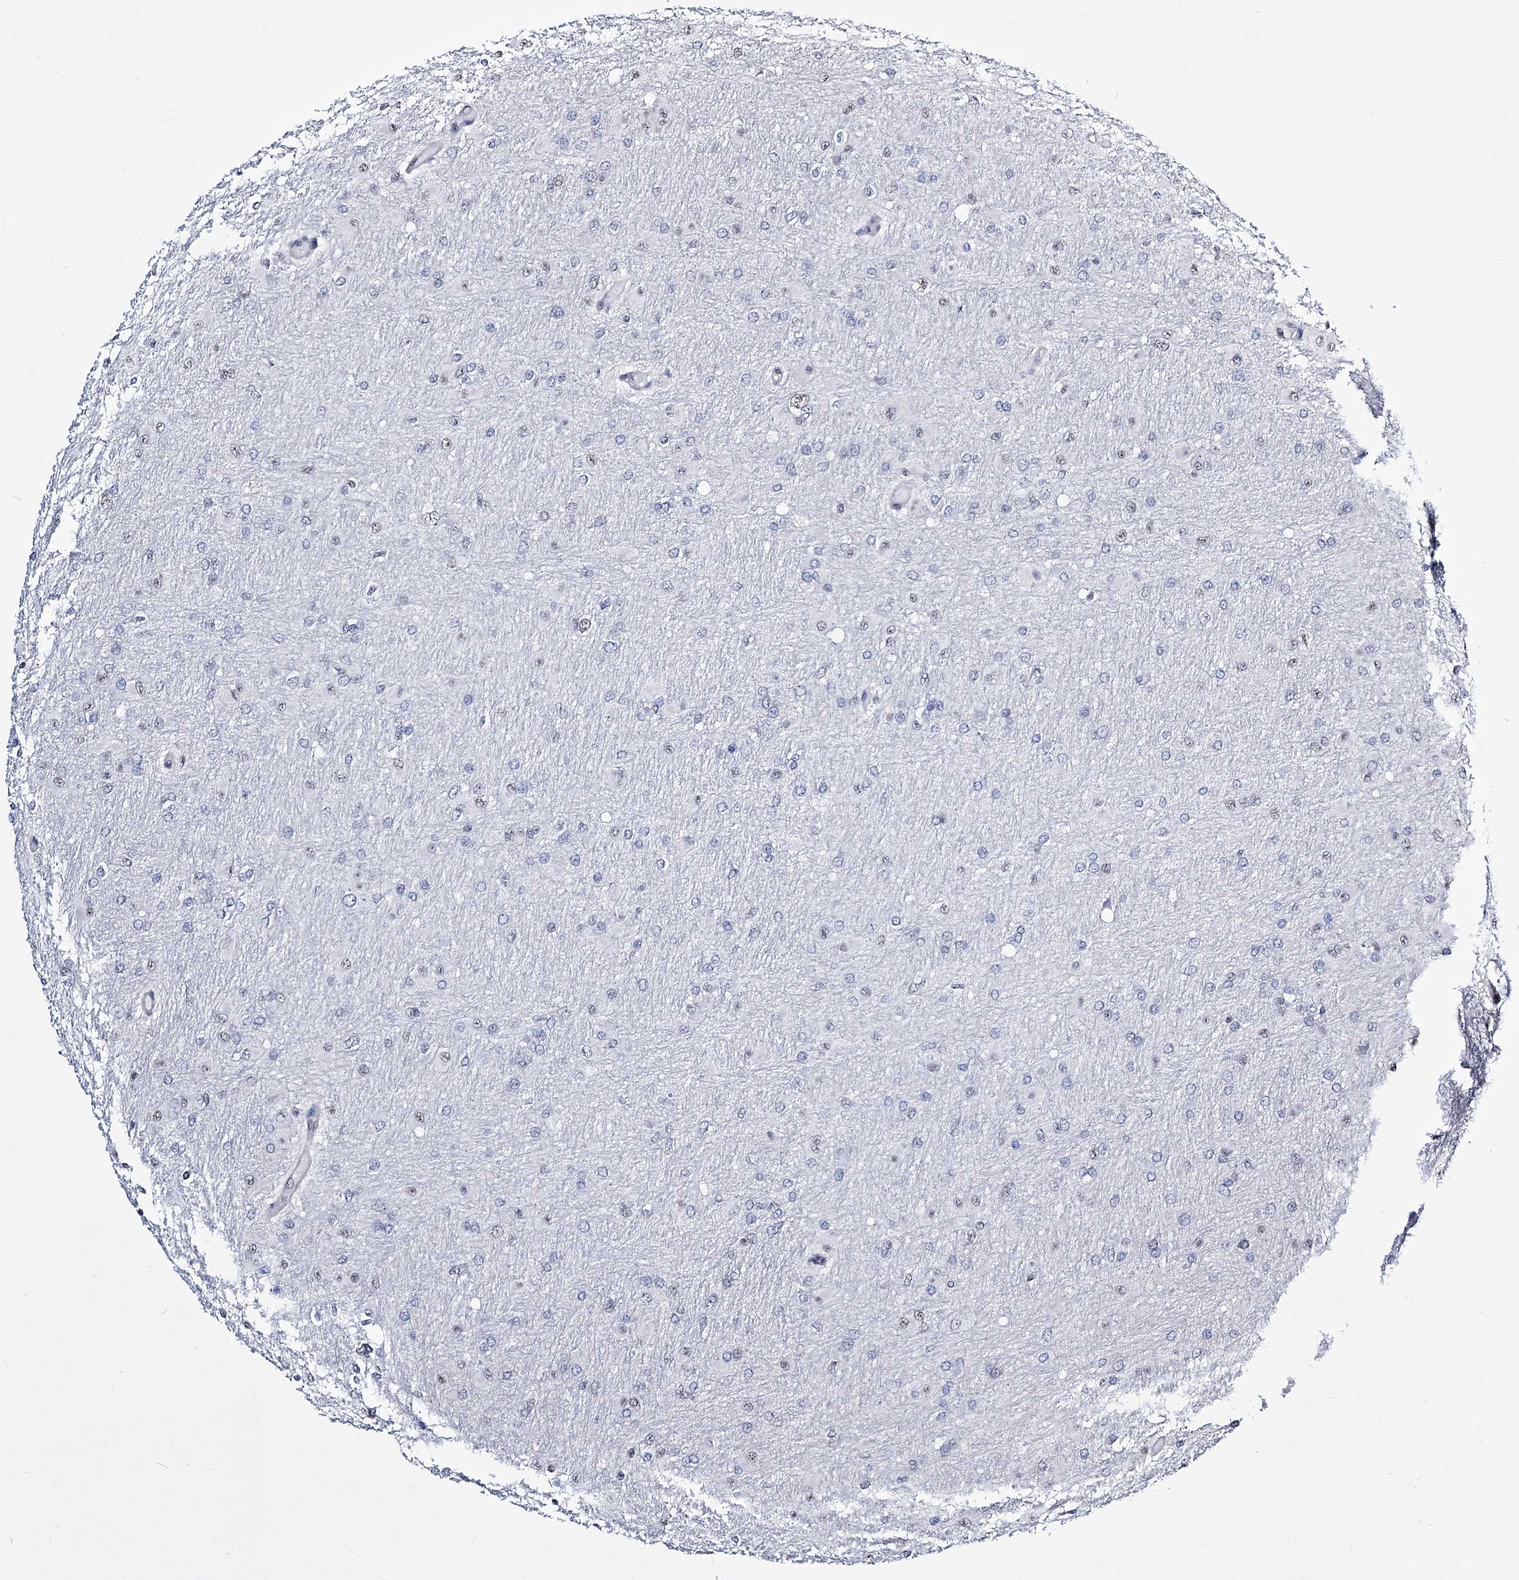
{"staining": {"intensity": "weak", "quantity": "<25%", "location": "nuclear"}, "tissue": "glioma", "cell_type": "Tumor cells", "image_type": "cancer", "snomed": [{"axis": "morphology", "description": "Glioma, malignant, High grade"}, {"axis": "topography", "description": "Cerebral cortex"}], "caption": "This photomicrograph is of glioma stained with IHC to label a protein in brown with the nuclei are counter-stained blue. There is no staining in tumor cells.", "gene": "CHMP7", "patient": {"sex": "female", "age": 36}}